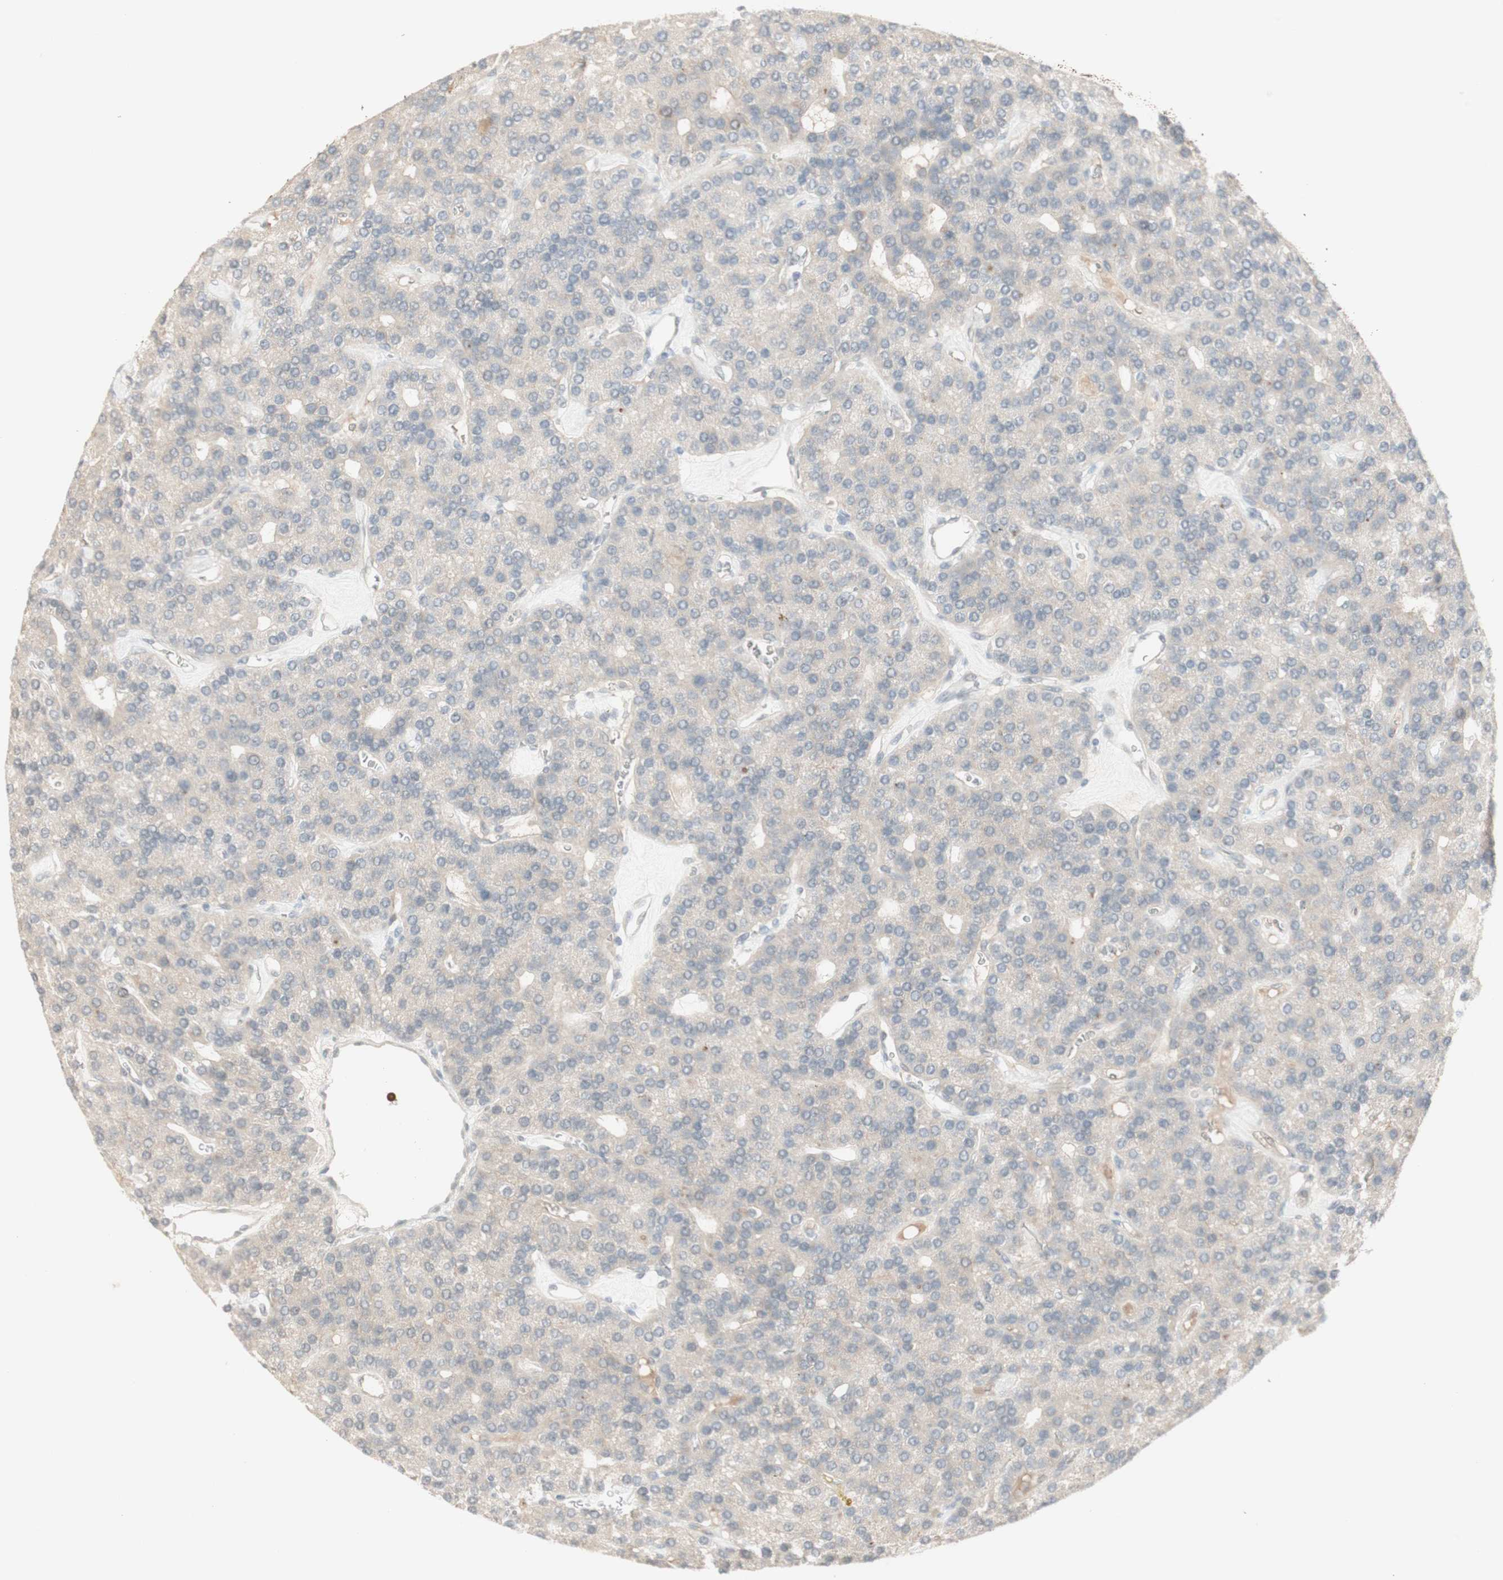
{"staining": {"intensity": "weak", "quantity": "<25%", "location": "nuclear"}, "tissue": "parathyroid gland", "cell_type": "Glandular cells", "image_type": "normal", "snomed": [{"axis": "morphology", "description": "Normal tissue, NOS"}, {"axis": "morphology", "description": "Adenoma, NOS"}, {"axis": "topography", "description": "Parathyroid gland"}], "caption": "Protein analysis of unremarkable parathyroid gland reveals no significant positivity in glandular cells. The staining was performed using DAB (3,3'-diaminobenzidine) to visualize the protein expression in brown, while the nuclei were stained in blue with hematoxylin (Magnification: 20x).", "gene": "PLCD4", "patient": {"sex": "female", "age": 86}}